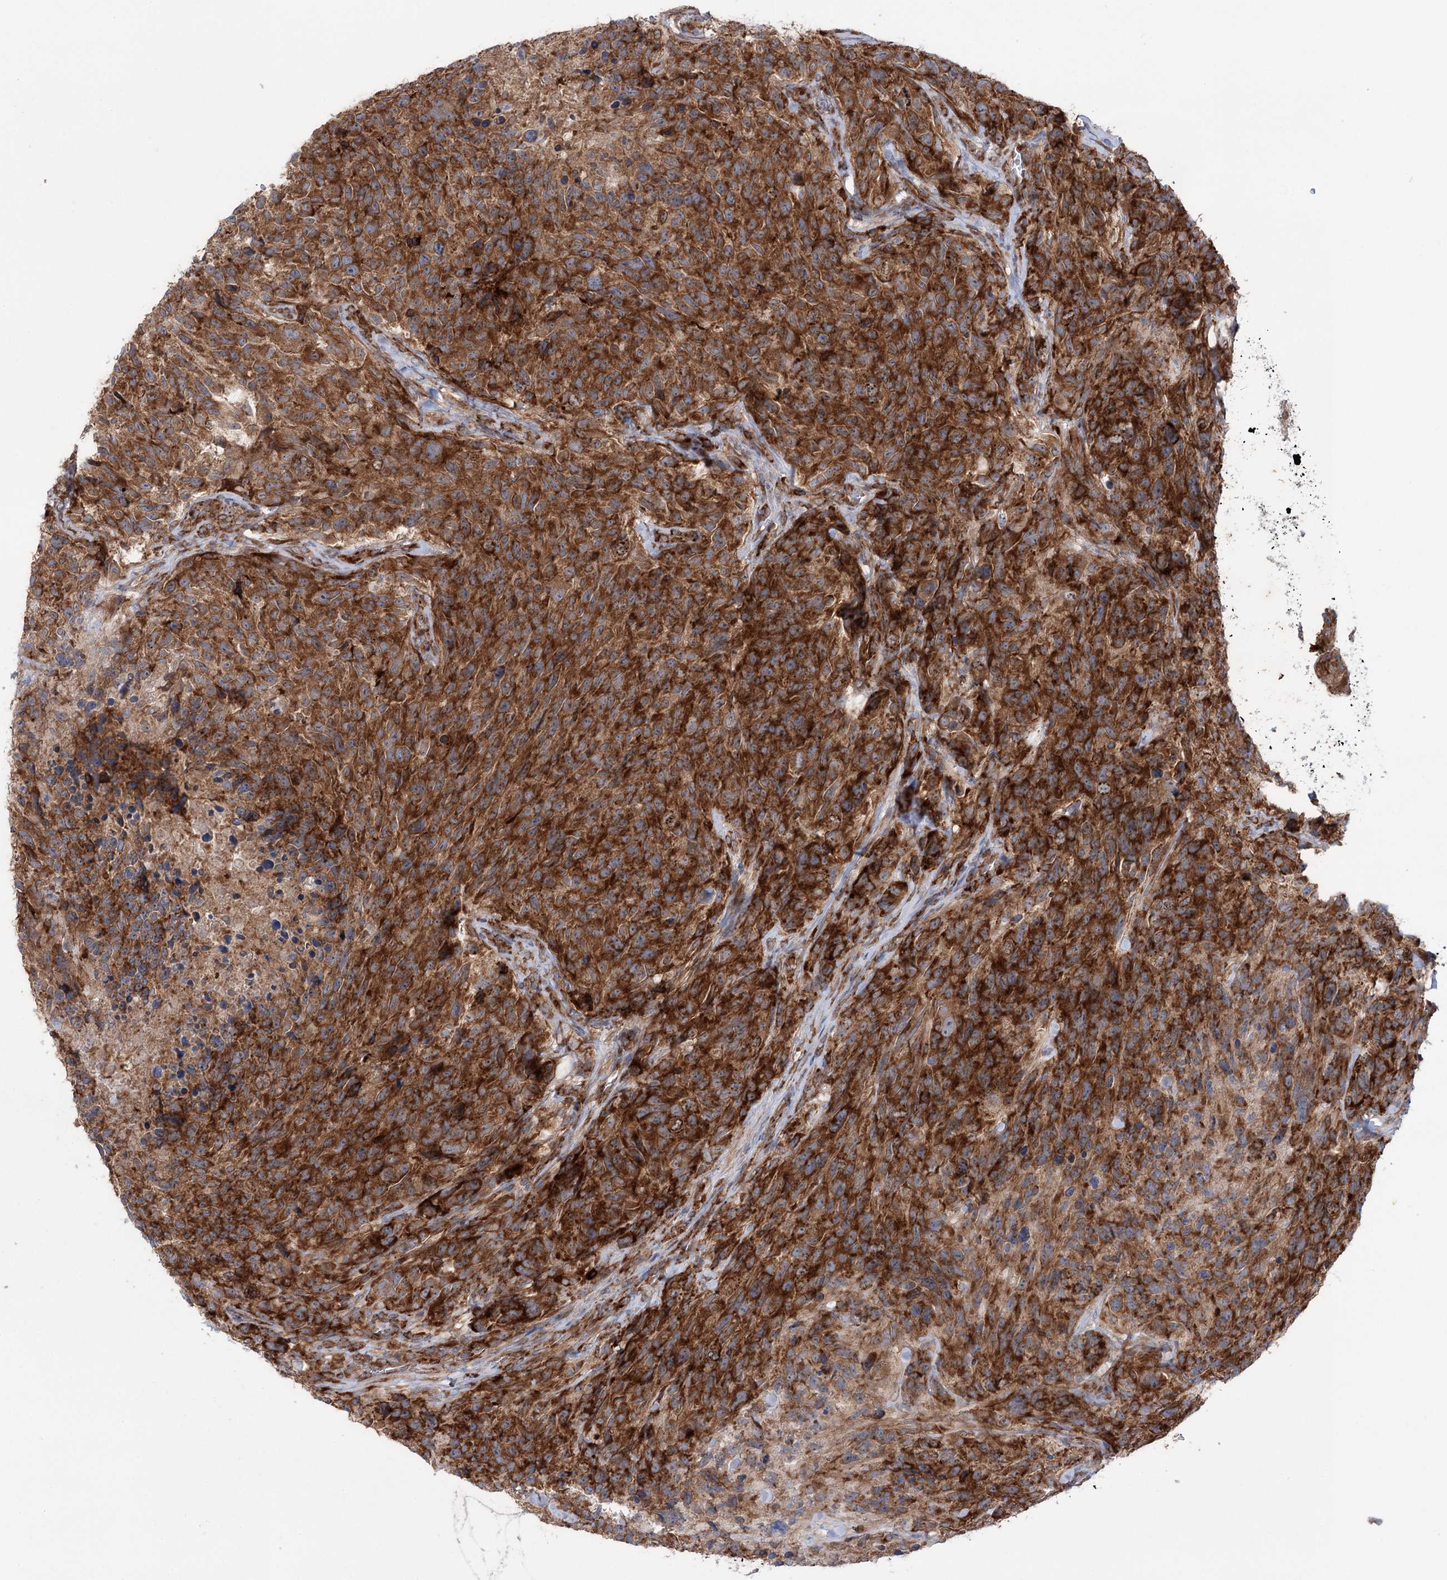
{"staining": {"intensity": "strong", "quantity": ">75%", "location": "cytoplasmic/membranous"}, "tissue": "glioma", "cell_type": "Tumor cells", "image_type": "cancer", "snomed": [{"axis": "morphology", "description": "Glioma, malignant, High grade"}, {"axis": "topography", "description": "Brain"}], "caption": "The immunohistochemical stain shows strong cytoplasmic/membranous positivity in tumor cells of glioma tissue. (Stains: DAB in brown, nuclei in blue, Microscopy: brightfield microscopy at high magnification).", "gene": "VWA2", "patient": {"sex": "male", "age": 69}}